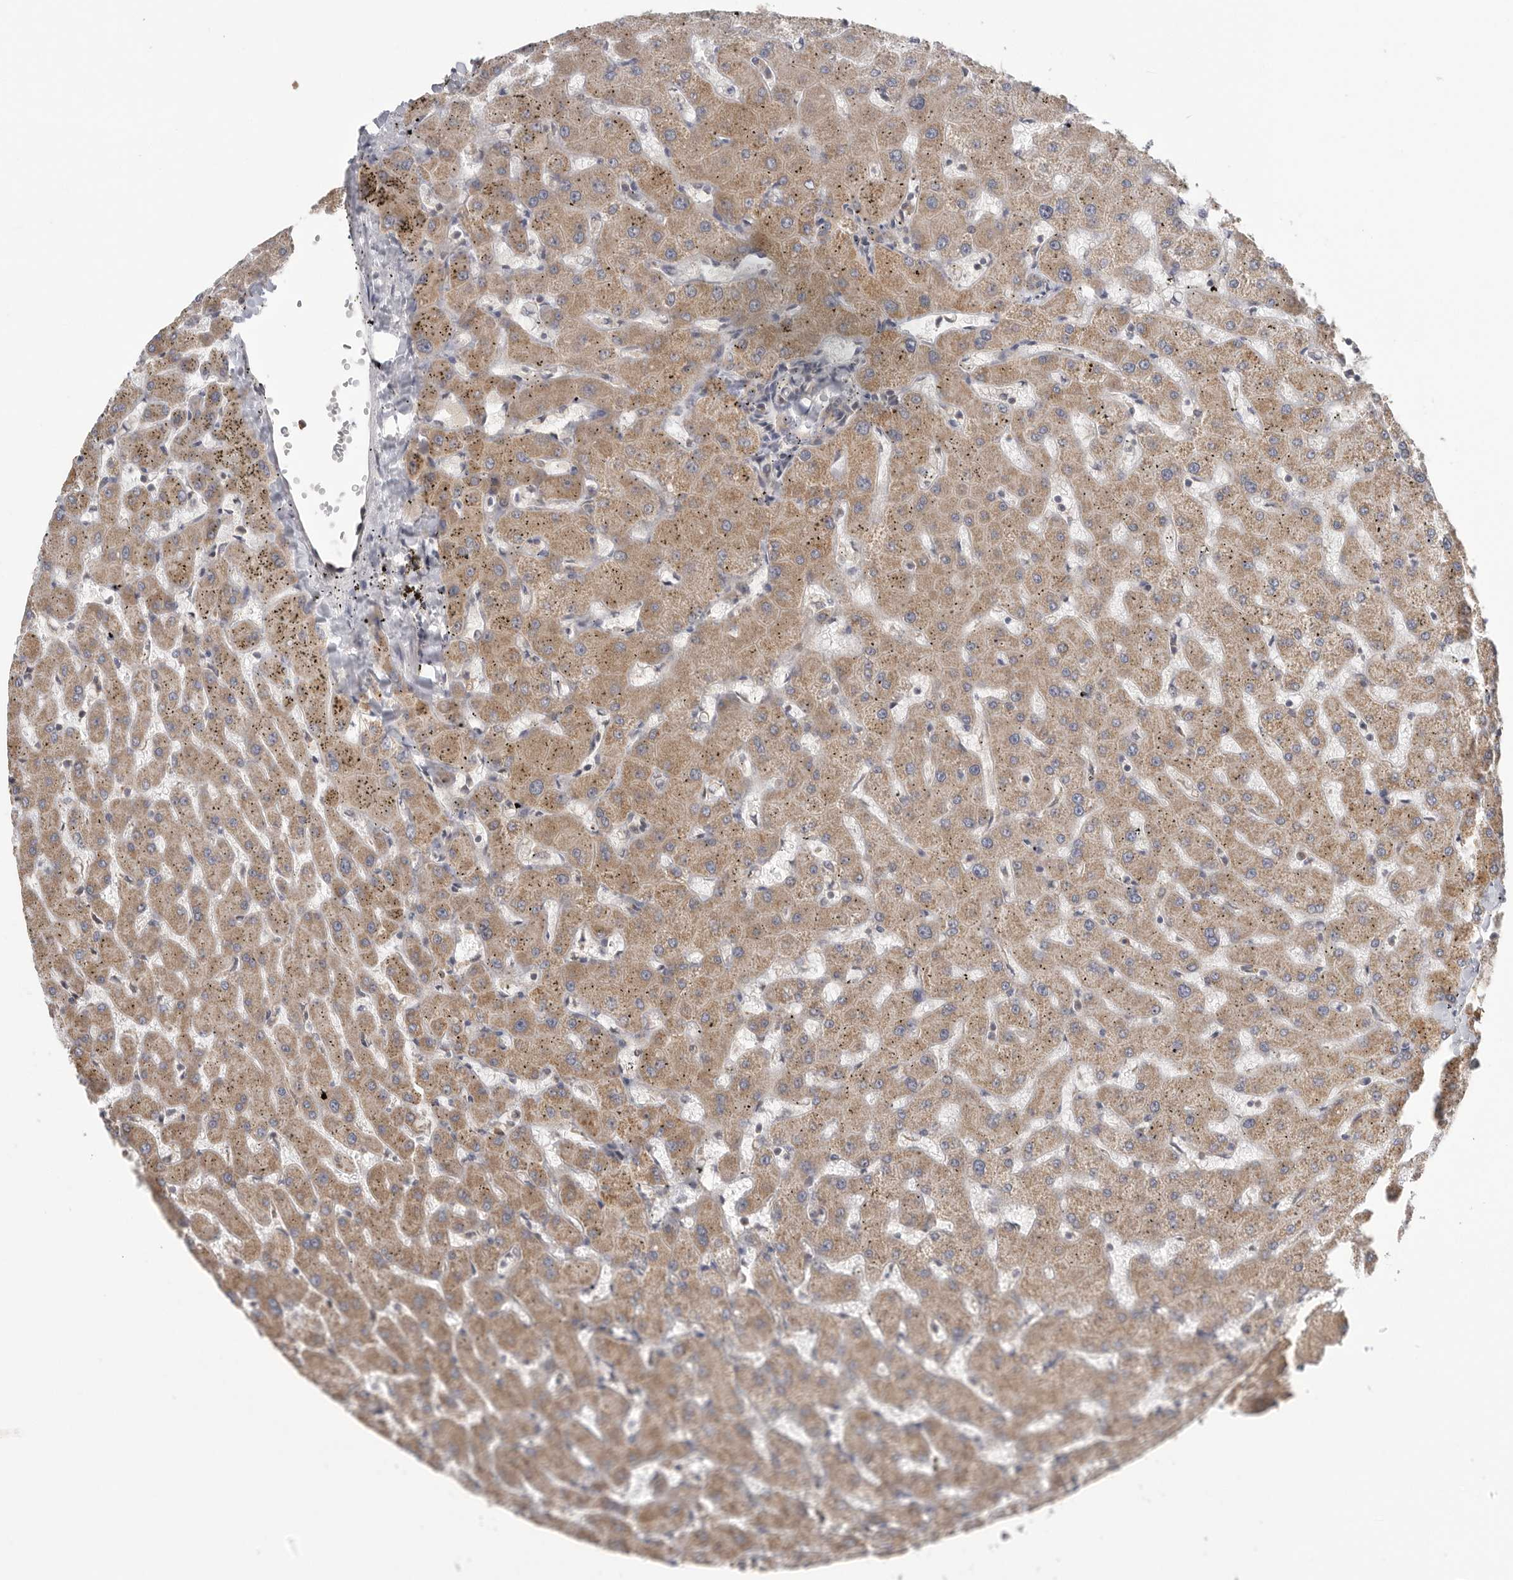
{"staining": {"intensity": "weak", "quantity": "<25%", "location": "cytoplasmic/membranous"}, "tissue": "liver", "cell_type": "Cholangiocytes", "image_type": "normal", "snomed": [{"axis": "morphology", "description": "Normal tissue, NOS"}, {"axis": "topography", "description": "Liver"}], "caption": "Immunohistochemistry (IHC) of benign human liver reveals no expression in cholangiocytes. The staining was performed using DAB (3,3'-diaminobenzidine) to visualize the protein expression in brown, while the nuclei were stained in blue with hematoxylin (Magnification: 20x).", "gene": "CCT8", "patient": {"sex": "female", "age": 63}}